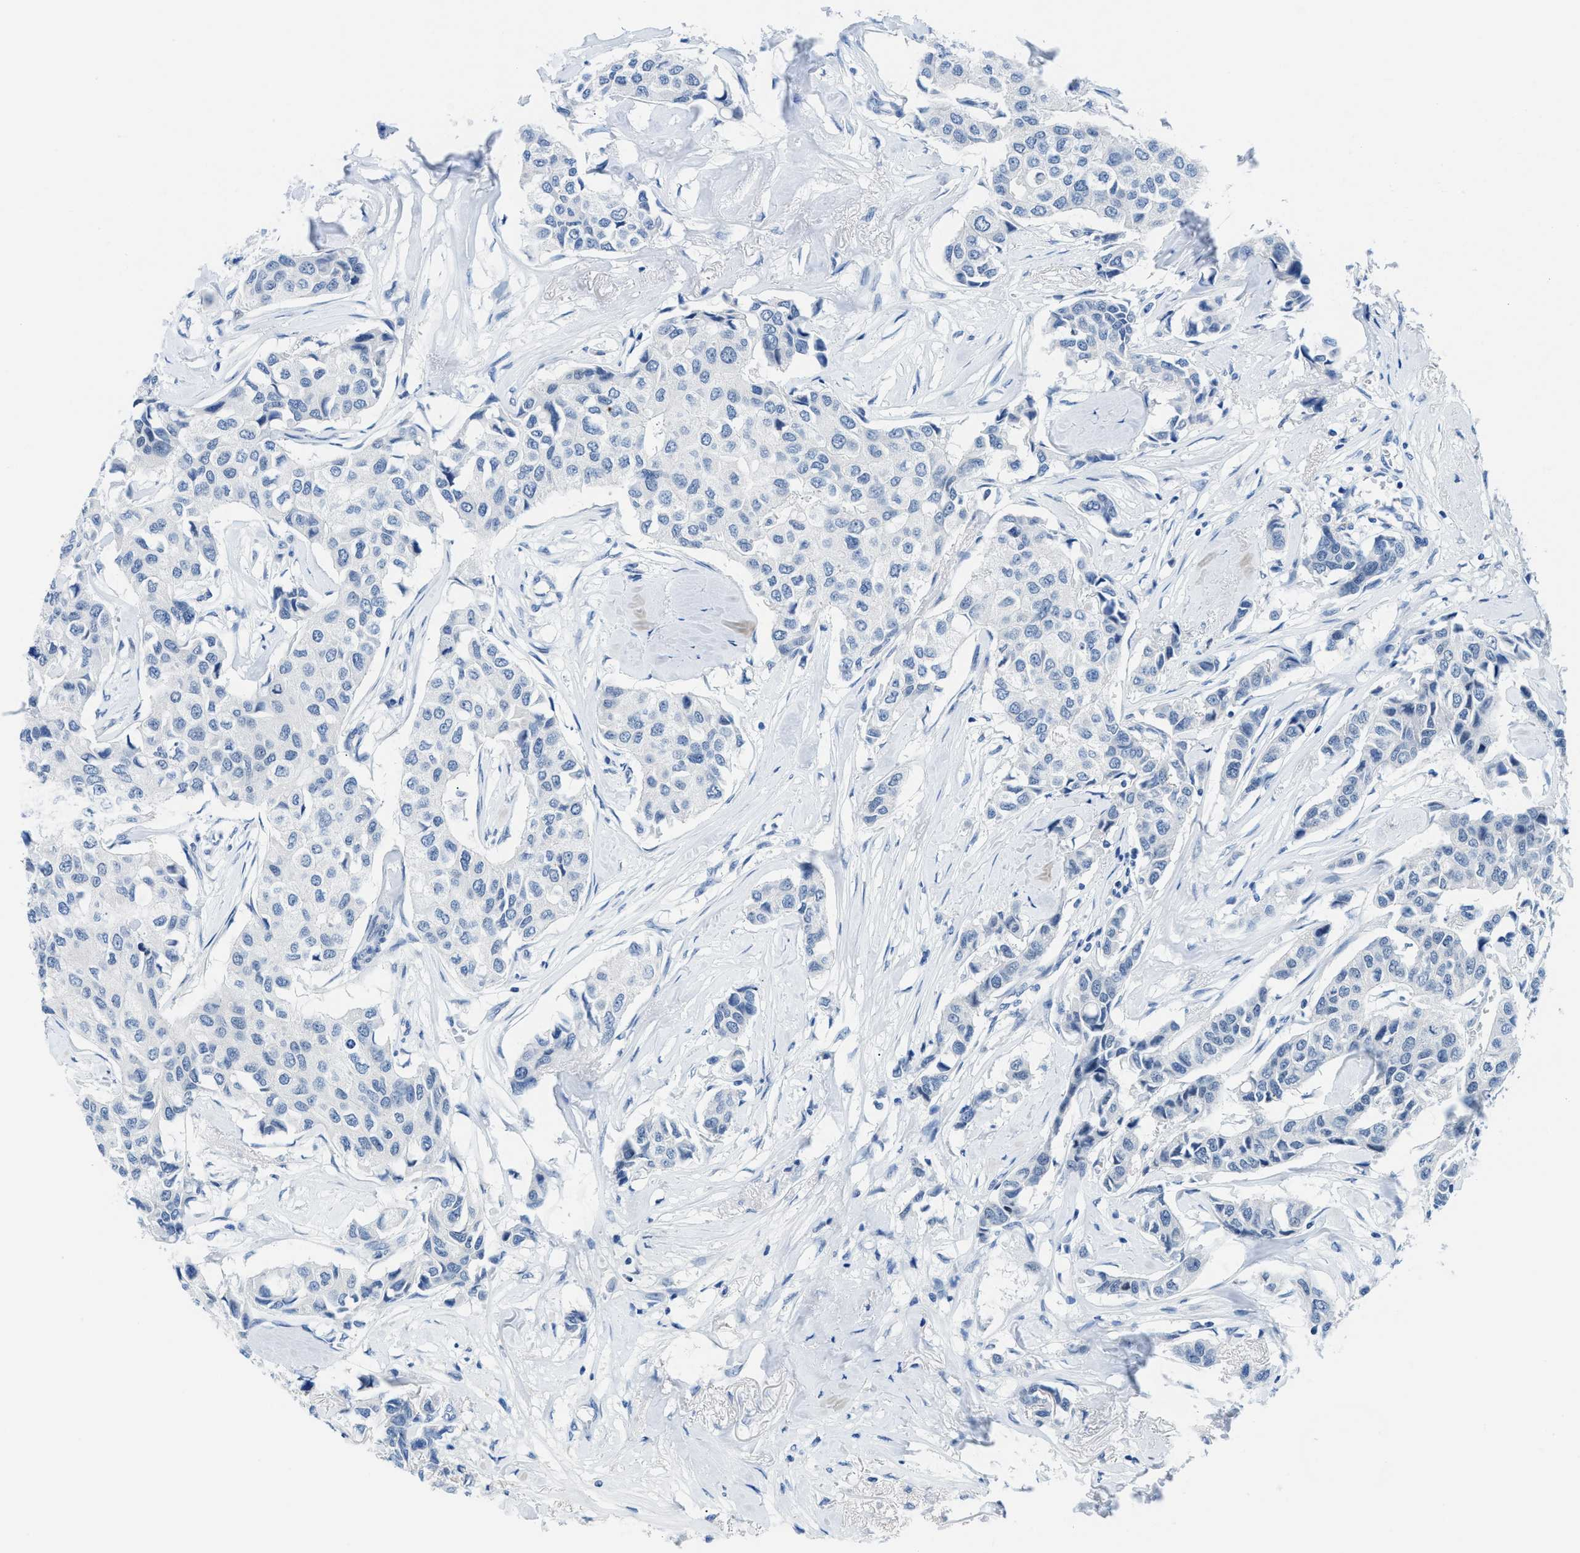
{"staining": {"intensity": "negative", "quantity": "none", "location": "none"}, "tissue": "breast cancer", "cell_type": "Tumor cells", "image_type": "cancer", "snomed": [{"axis": "morphology", "description": "Duct carcinoma"}, {"axis": "topography", "description": "Breast"}], "caption": "Human breast cancer stained for a protein using IHC displays no expression in tumor cells.", "gene": "MBL2", "patient": {"sex": "female", "age": 80}}